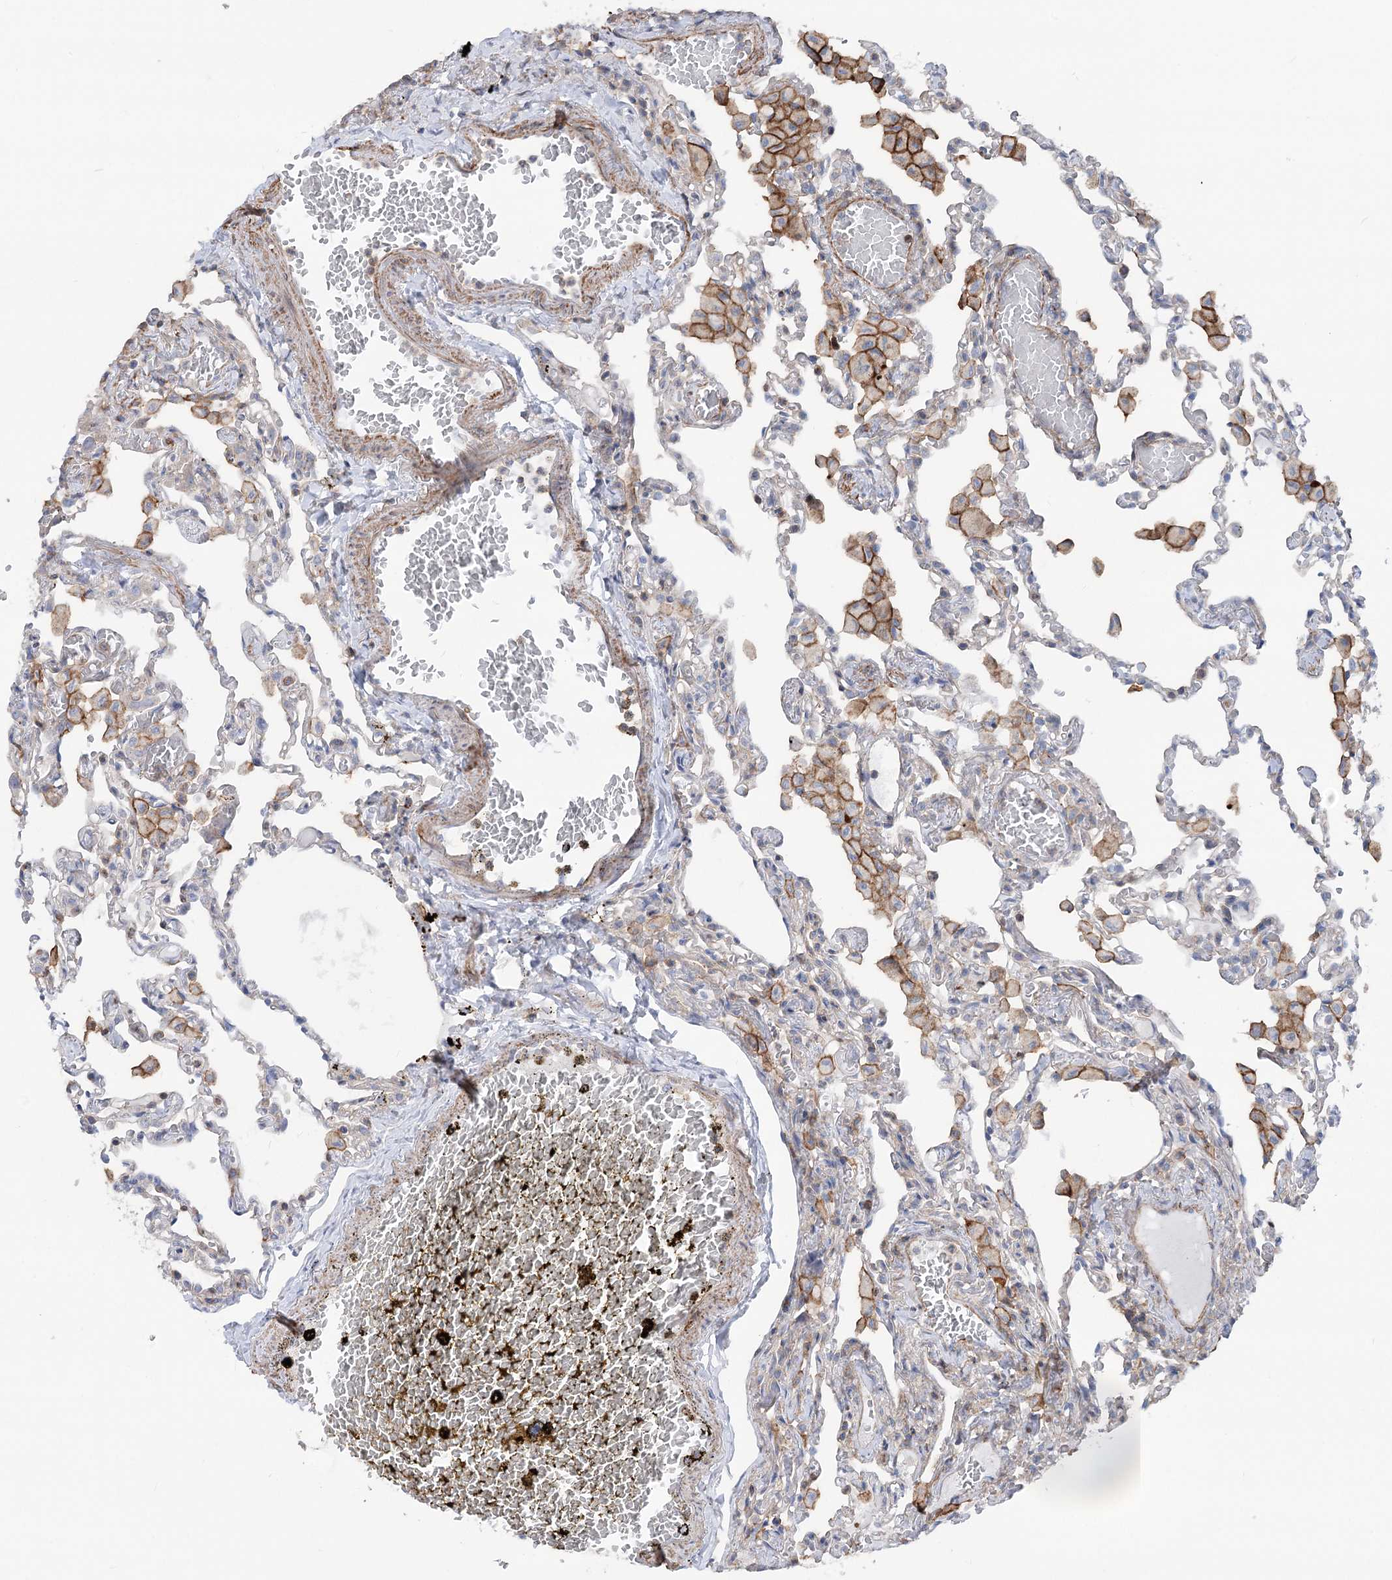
{"staining": {"intensity": "moderate", "quantity": "<25%", "location": "cytoplasmic/membranous"}, "tissue": "lung", "cell_type": "Alveolar cells", "image_type": "normal", "snomed": [{"axis": "morphology", "description": "Normal tissue, NOS"}, {"axis": "topography", "description": "Bronchus"}, {"axis": "topography", "description": "Lung"}], "caption": "This micrograph exhibits immunohistochemistry (IHC) staining of benign lung, with low moderate cytoplasmic/membranous expression in about <25% of alveolar cells.", "gene": "LARP1B", "patient": {"sex": "female", "age": 49}}